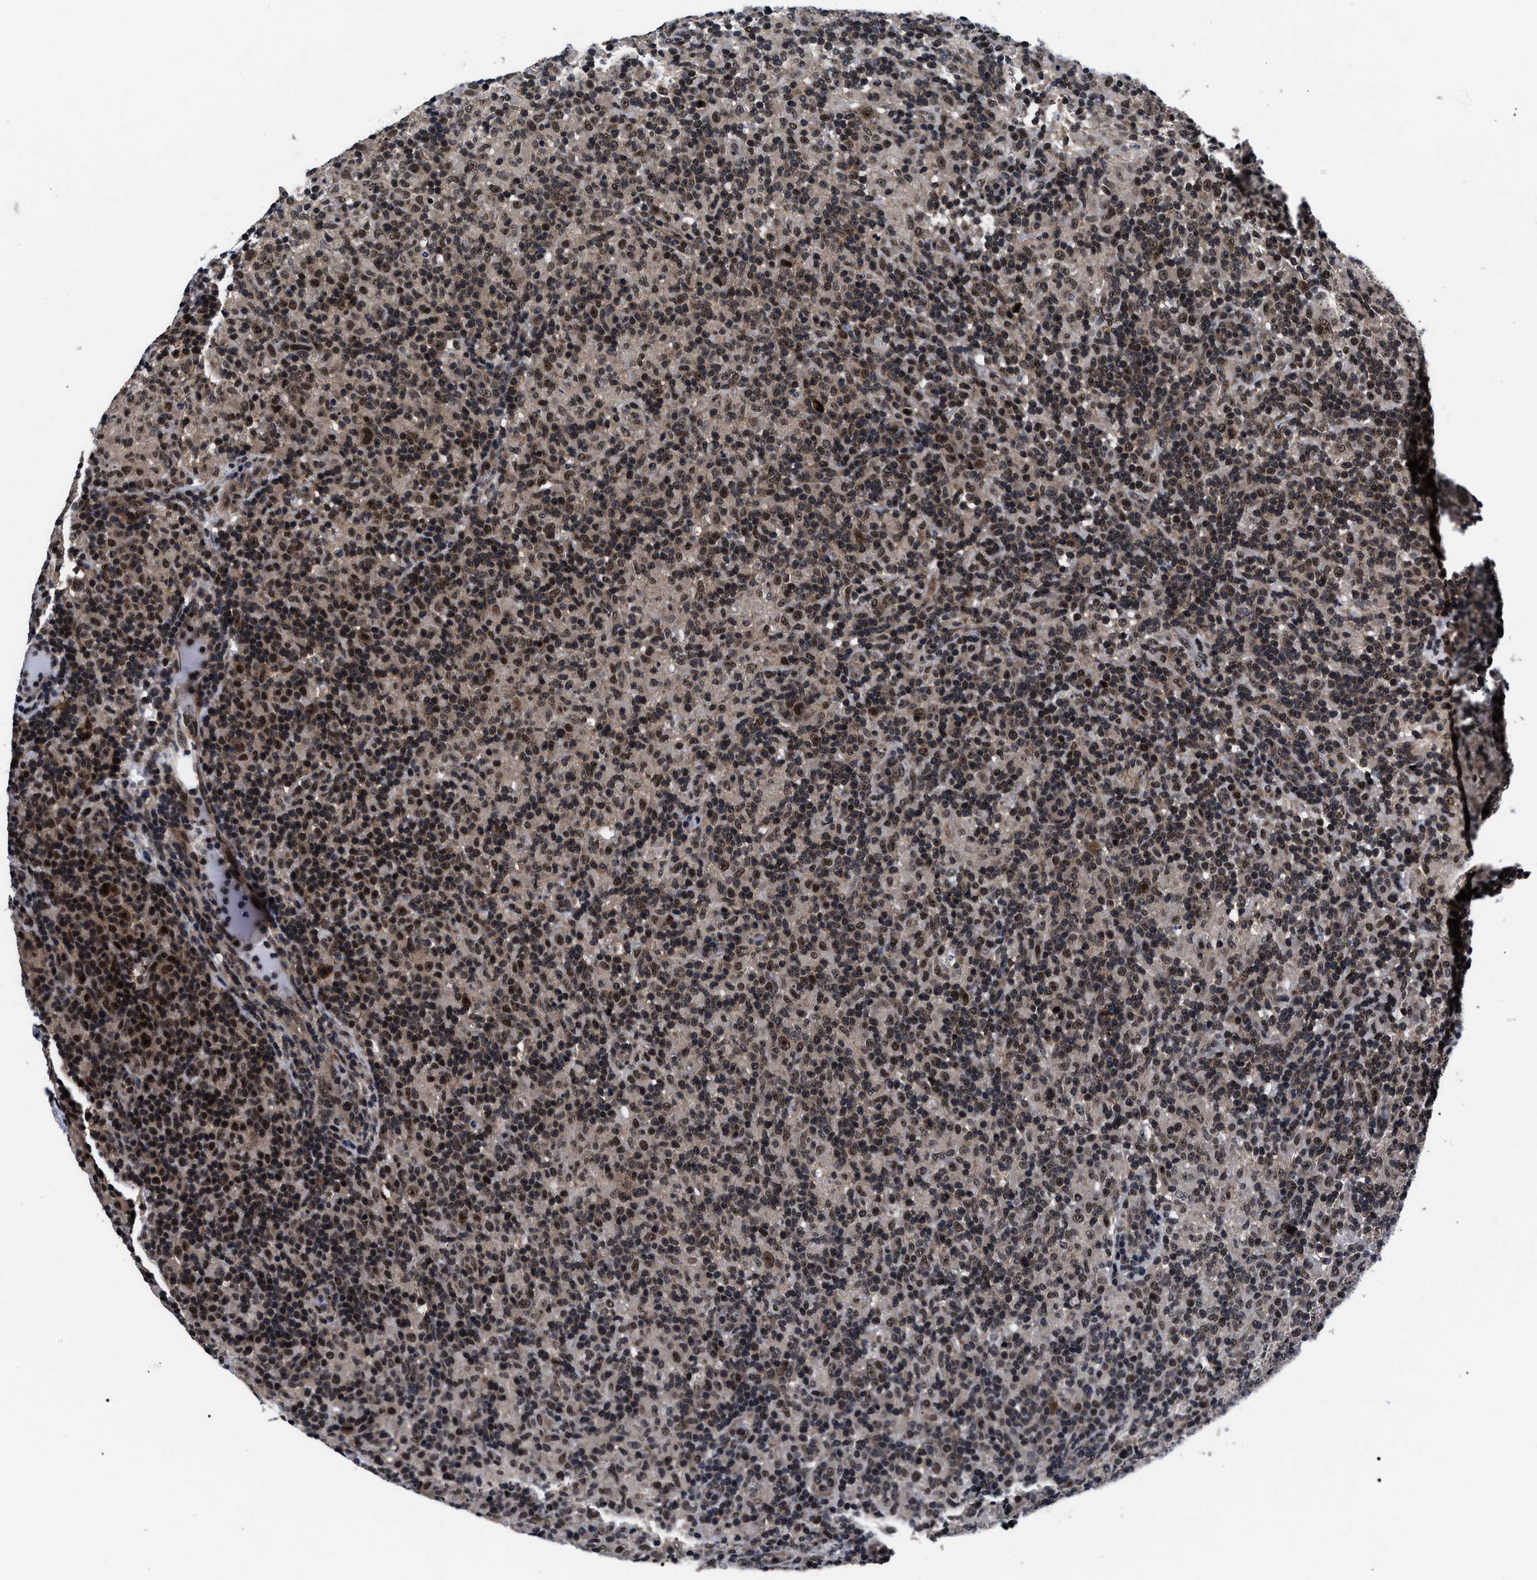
{"staining": {"intensity": "strong", "quantity": ">75%", "location": "nuclear"}, "tissue": "lymphoma", "cell_type": "Tumor cells", "image_type": "cancer", "snomed": [{"axis": "morphology", "description": "Hodgkin's disease, NOS"}, {"axis": "topography", "description": "Lymph node"}], "caption": "A photomicrograph of Hodgkin's disease stained for a protein reveals strong nuclear brown staining in tumor cells.", "gene": "CSNK2A1", "patient": {"sex": "male", "age": 70}}